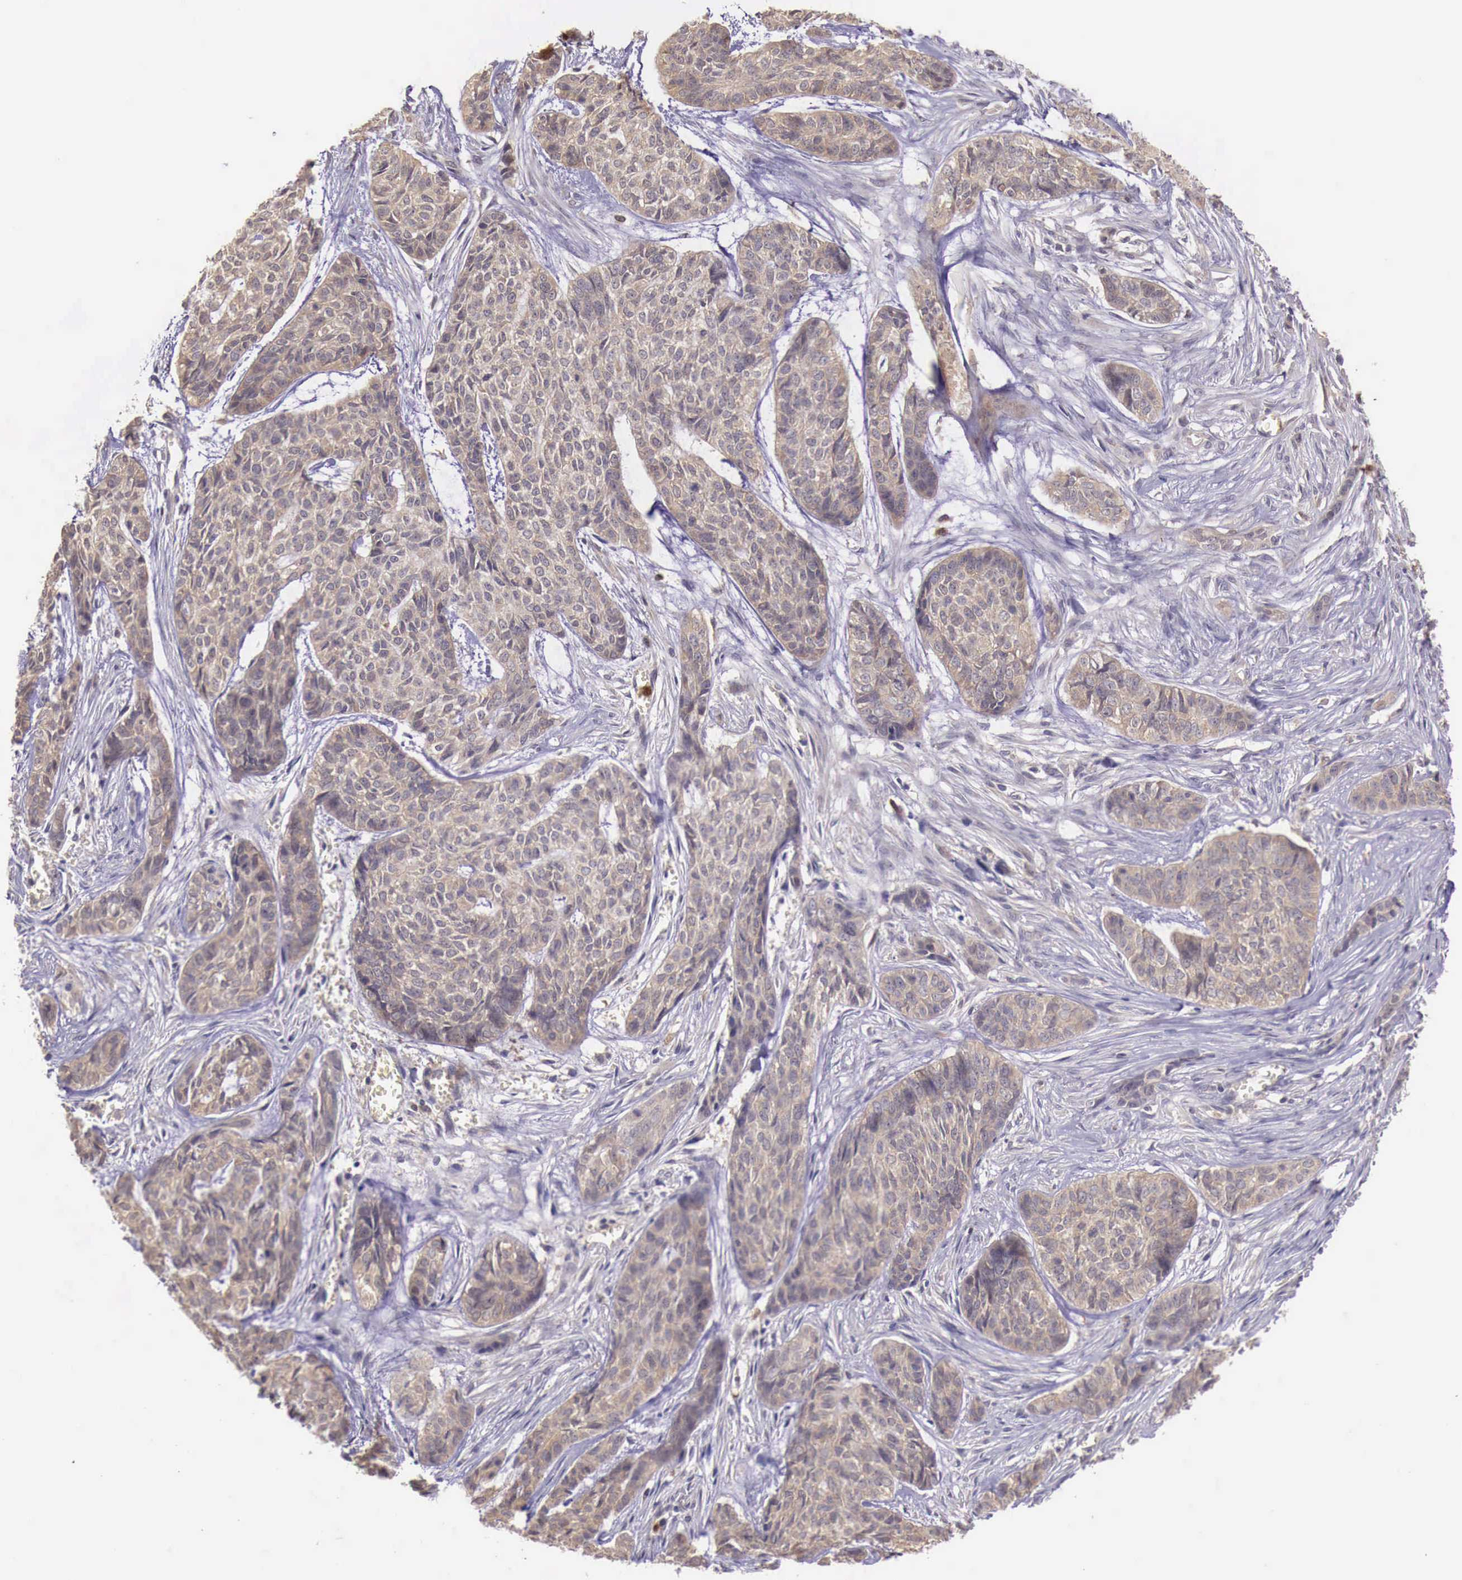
{"staining": {"intensity": "weak", "quantity": ">75%", "location": "cytoplasmic/membranous"}, "tissue": "skin cancer", "cell_type": "Tumor cells", "image_type": "cancer", "snomed": [{"axis": "morphology", "description": "Normal tissue, NOS"}, {"axis": "morphology", "description": "Basal cell carcinoma"}, {"axis": "topography", "description": "Skin"}], "caption": "Immunohistochemistry photomicrograph of basal cell carcinoma (skin) stained for a protein (brown), which reveals low levels of weak cytoplasmic/membranous expression in about >75% of tumor cells.", "gene": "GAB2", "patient": {"sex": "female", "age": 65}}